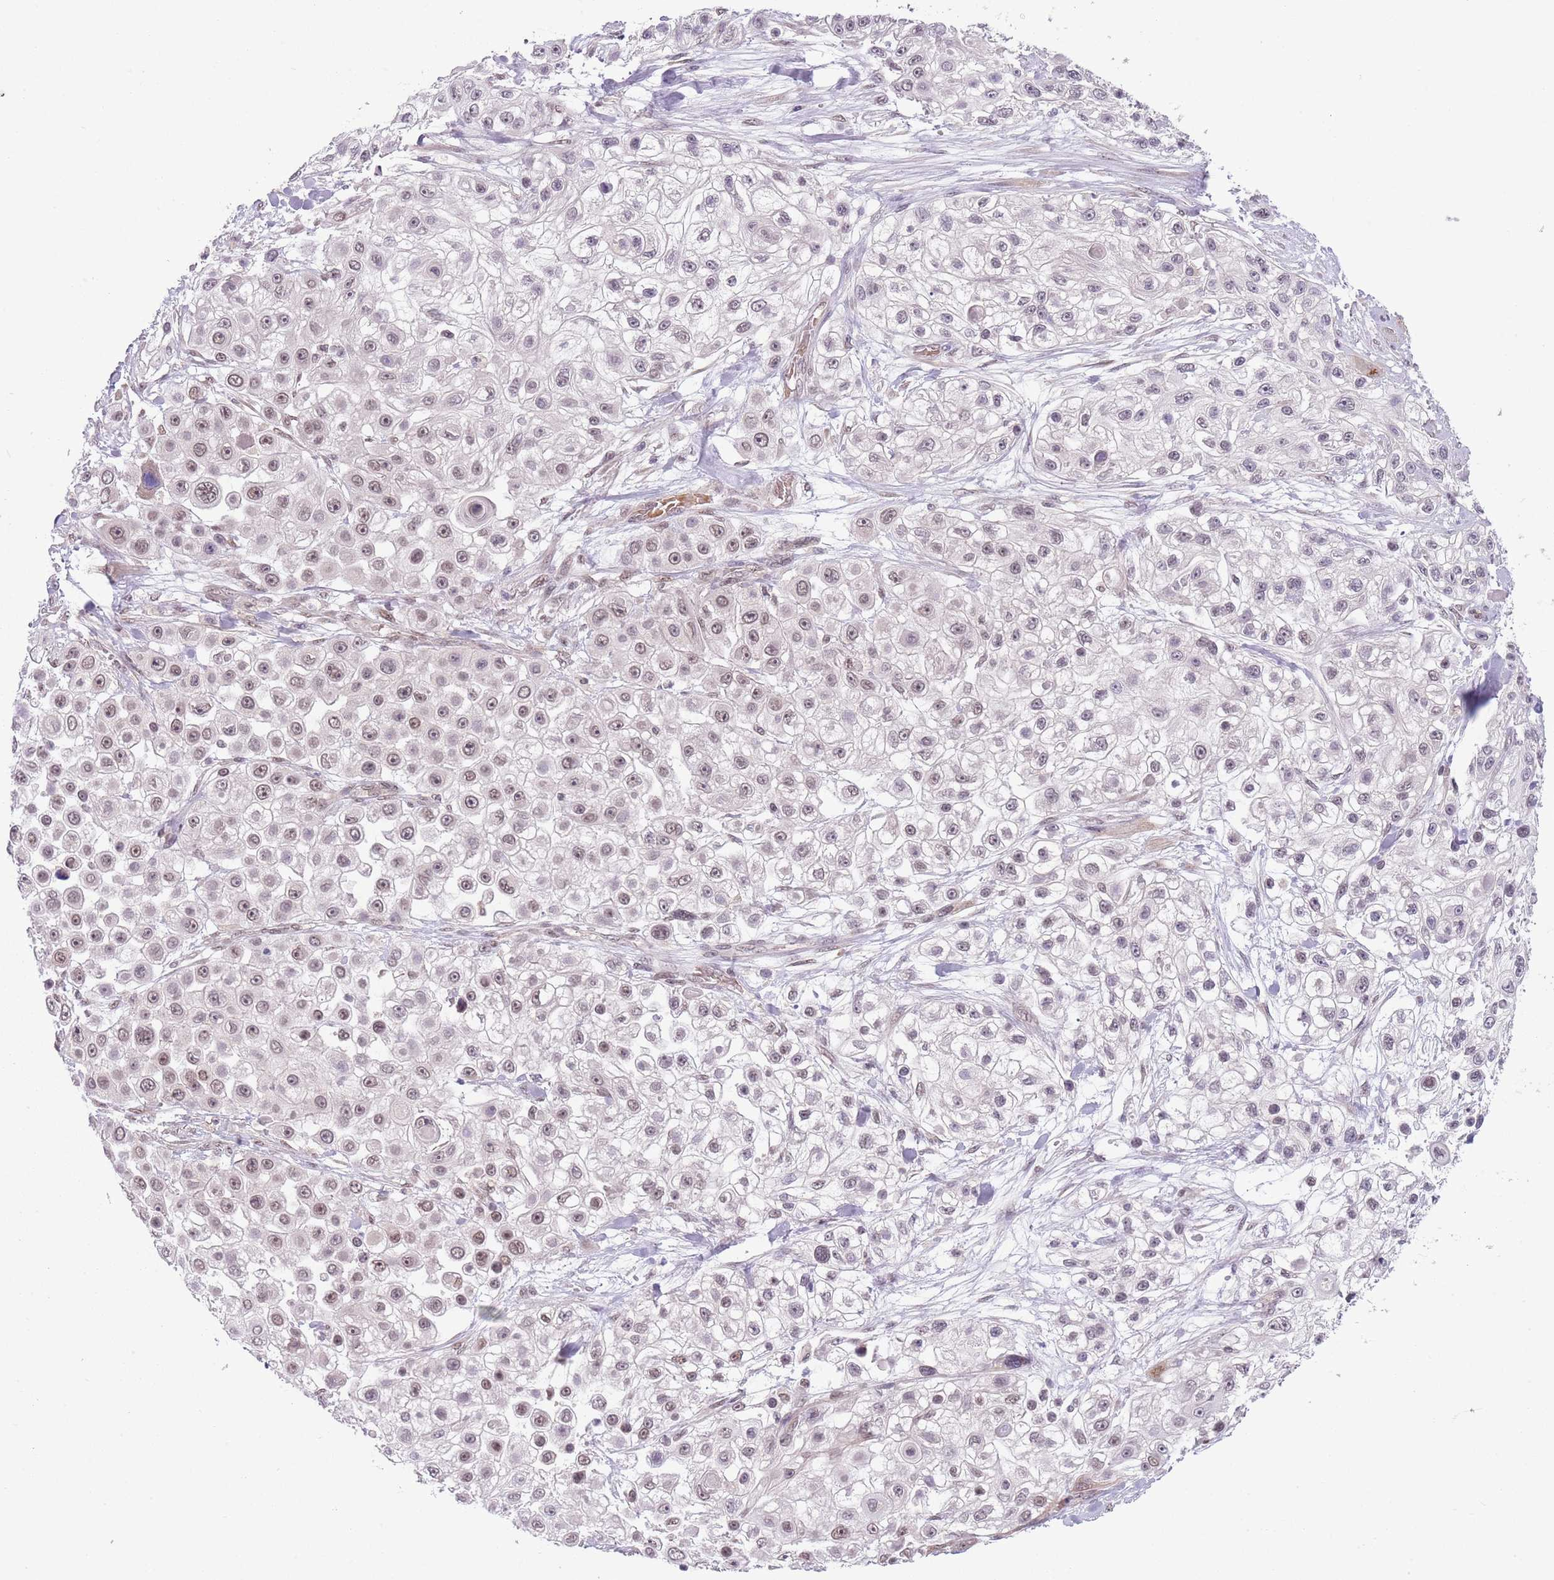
{"staining": {"intensity": "weak", "quantity": "25%-75%", "location": "nuclear"}, "tissue": "skin cancer", "cell_type": "Tumor cells", "image_type": "cancer", "snomed": [{"axis": "morphology", "description": "Squamous cell carcinoma, NOS"}, {"axis": "topography", "description": "Skin"}], "caption": "Squamous cell carcinoma (skin) stained with a brown dye exhibits weak nuclear positive positivity in about 25%-75% of tumor cells.", "gene": "TM2D1", "patient": {"sex": "male", "age": 67}}